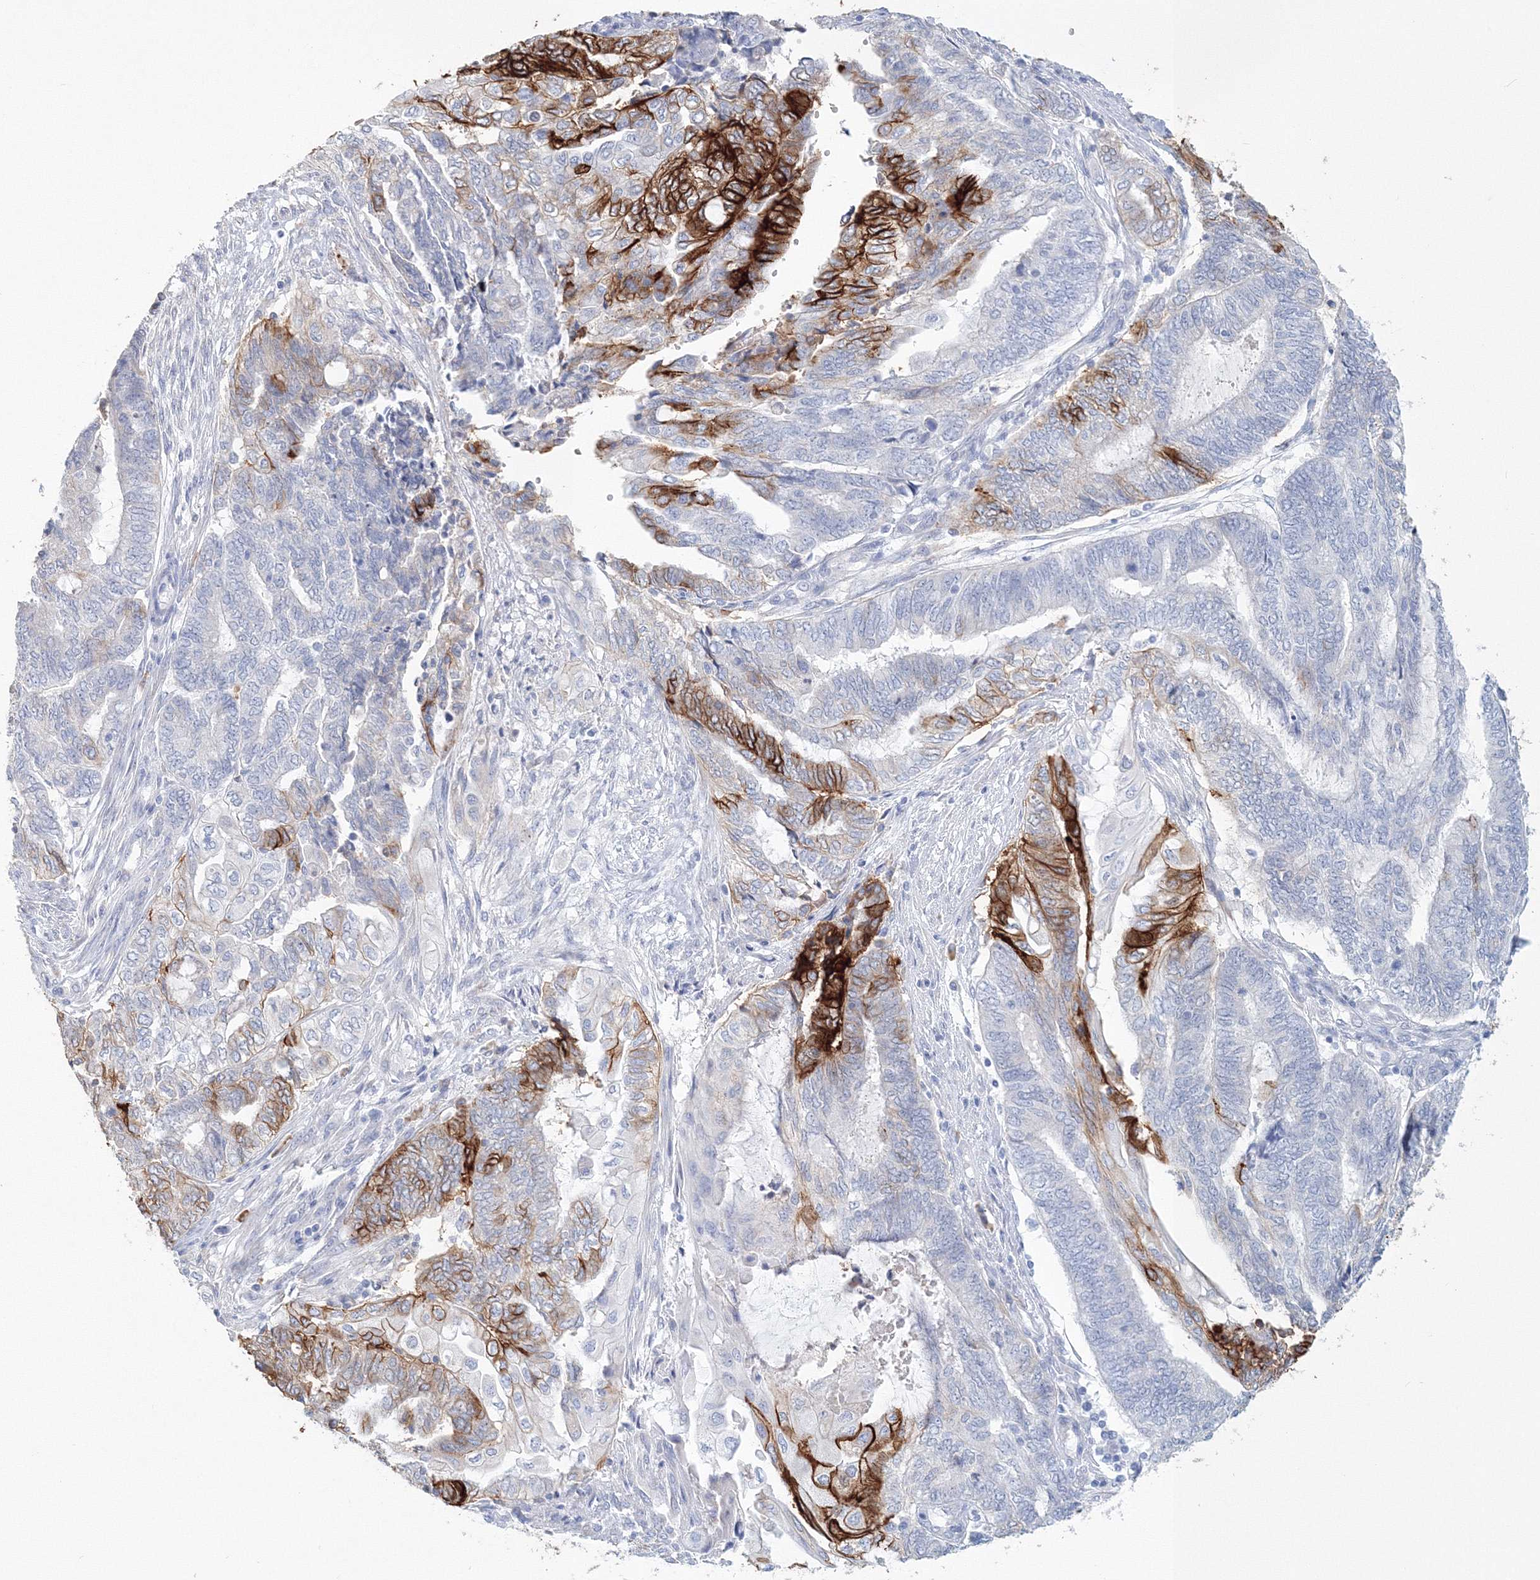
{"staining": {"intensity": "strong", "quantity": "25%-75%", "location": "cytoplasmic/membranous"}, "tissue": "endometrial cancer", "cell_type": "Tumor cells", "image_type": "cancer", "snomed": [{"axis": "morphology", "description": "Adenocarcinoma, NOS"}, {"axis": "topography", "description": "Uterus"}, {"axis": "topography", "description": "Endometrium"}], "caption": "Endometrial adenocarcinoma stained with a protein marker displays strong staining in tumor cells.", "gene": "VSIG1", "patient": {"sex": "female", "age": 70}}